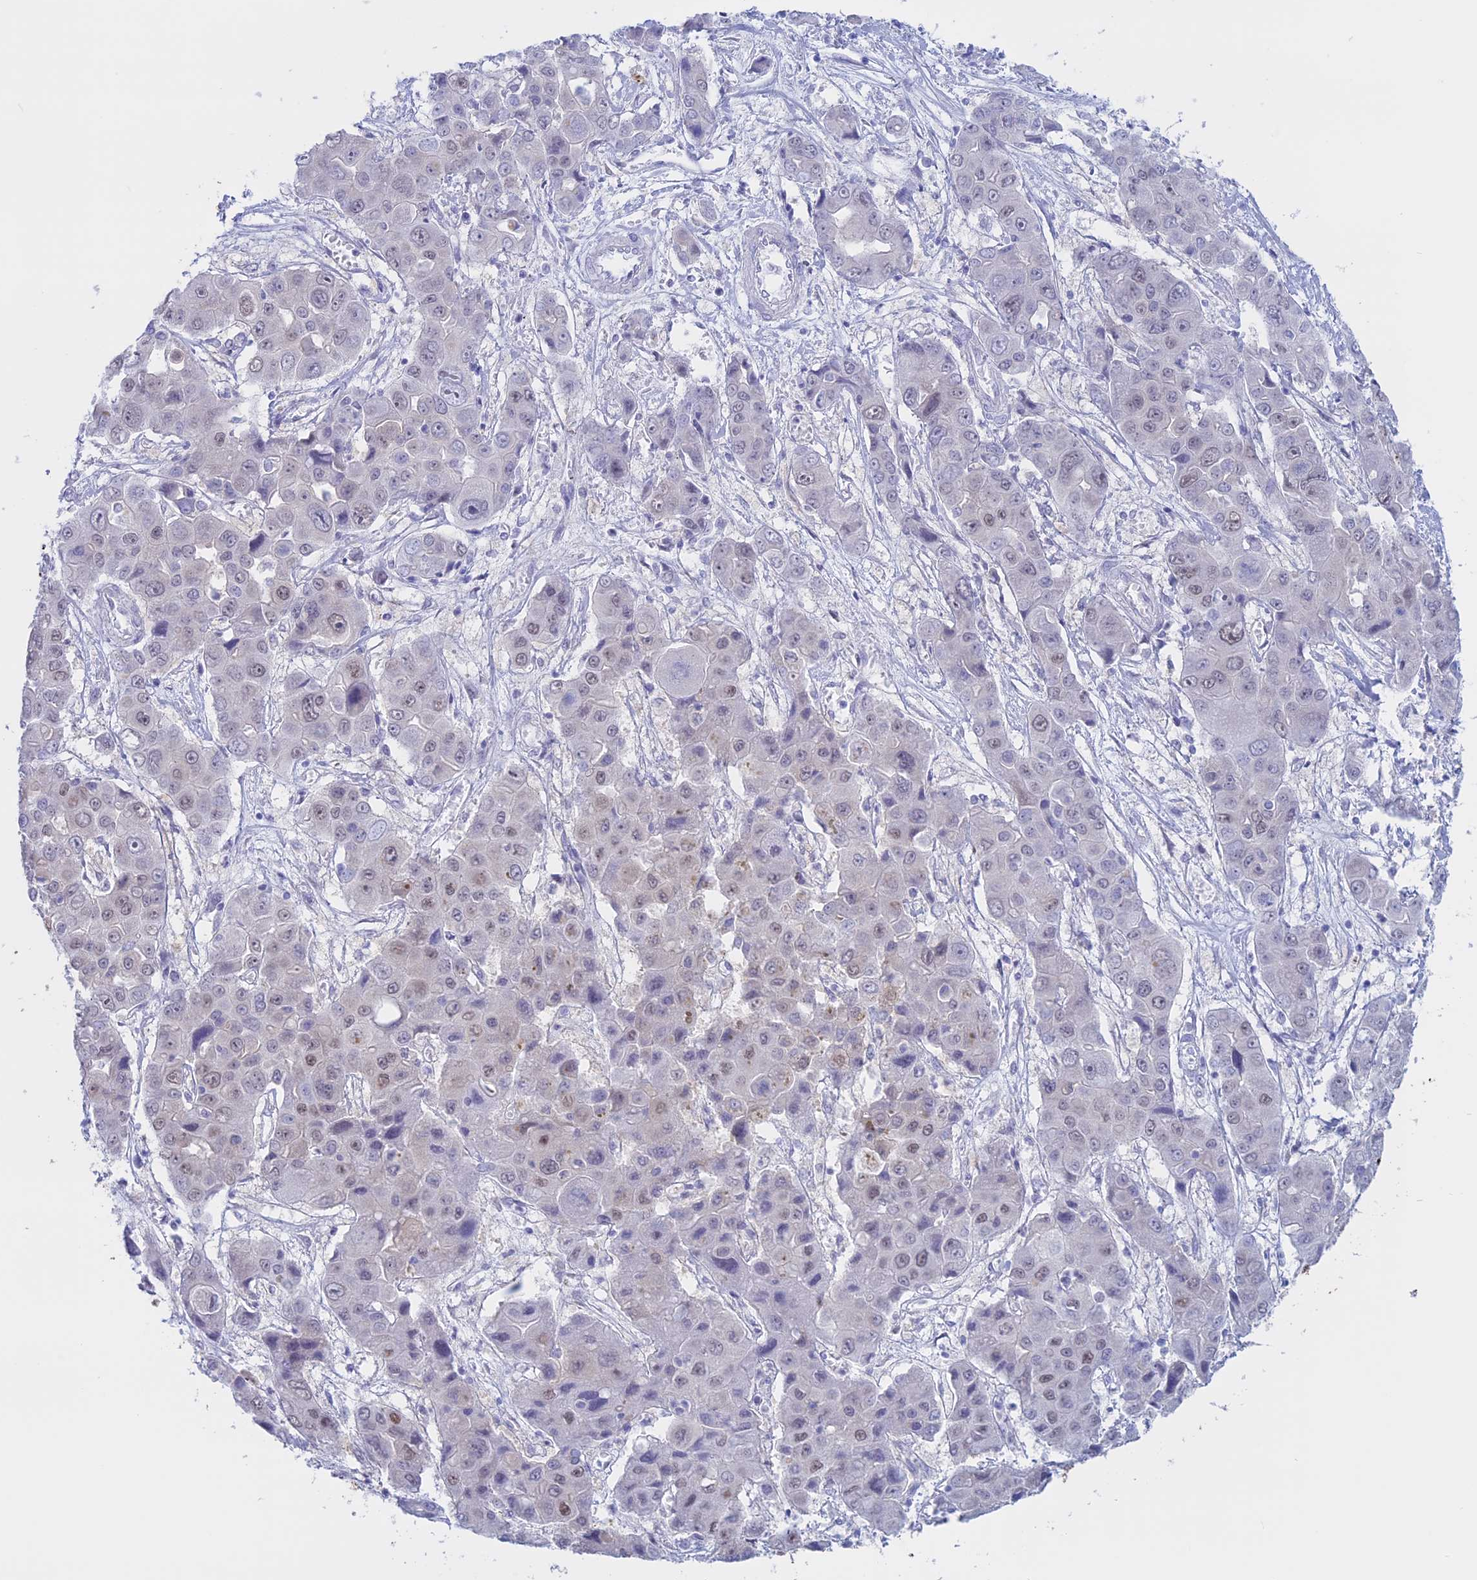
{"staining": {"intensity": "negative", "quantity": "none", "location": "none"}, "tissue": "liver cancer", "cell_type": "Tumor cells", "image_type": "cancer", "snomed": [{"axis": "morphology", "description": "Cholangiocarcinoma"}, {"axis": "topography", "description": "Liver"}], "caption": "A high-resolution image shows immunohistochemistry staining of cholangiocarcinoma (liver), which reveals no significant positivity in tumor cells.", "gene": "LHFPL2", "patient": {"sex": "male", "age": 67}}